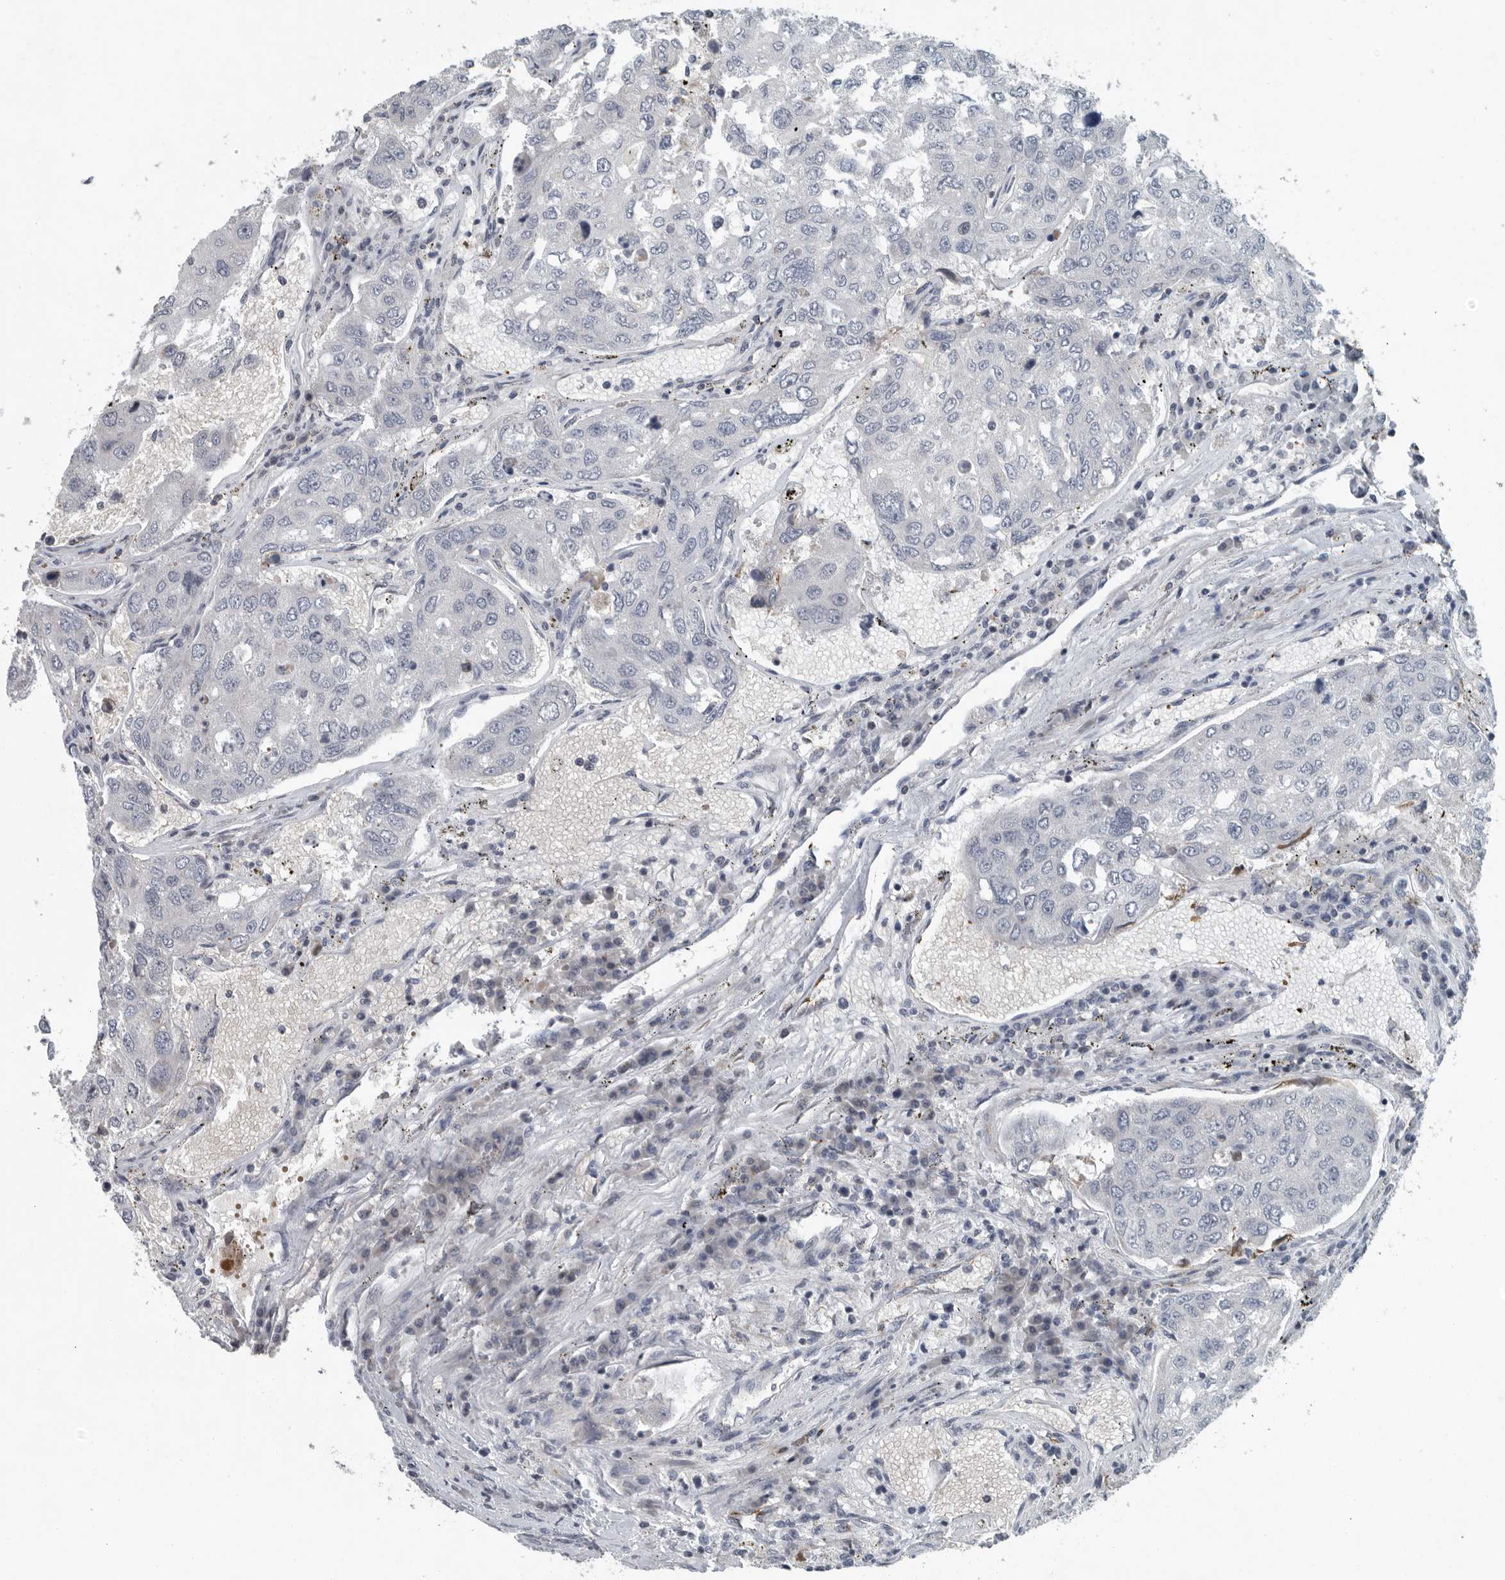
{"staining": {"intensity": "negative", "quantity": "none", "location": "none"}, "tissue": "urothelial cancer", "cell_type": "Tumor cells", "image_type": "cancer", "snomed": [{"axis": "morphology", "description": "Urothelial carcinoma, High grade"}, {"axis": "topography", "description": "Lymph node"}, {"axis": "topography", "description": "Urinary bladder"}], "caption": "Photomicrograph shows no significant protein expression in tumor cells of urothelial cancer.", "gene": "MPP3", "patient": {"sex": "male", "age": 51}}